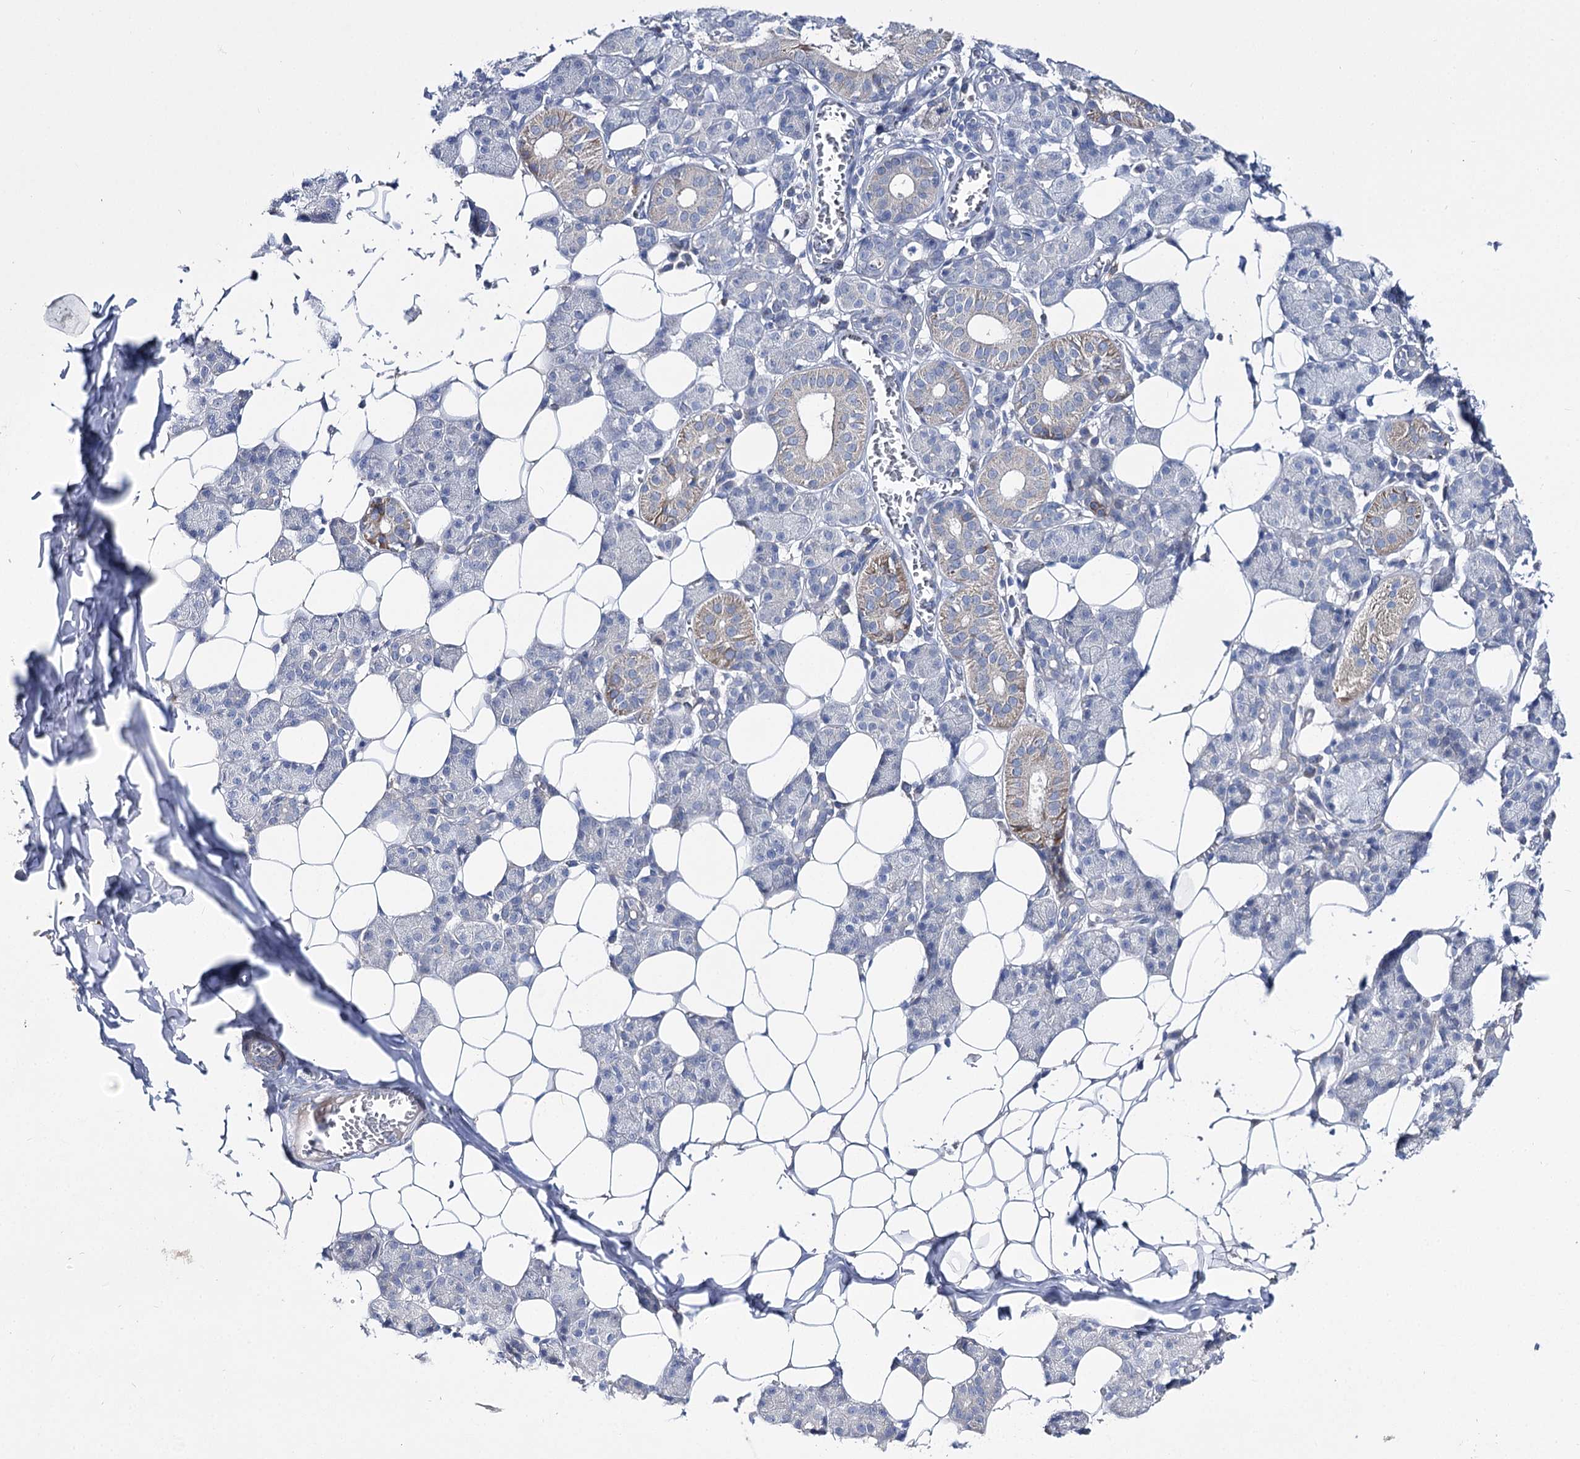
{"staining": {"intensity": "moderate", "quantity": "<25%", "location": "cytoplasmic/membranous"}, "tissue": "salivary gland", "cell_type": "Glandular cells", "image_type": "normal", "snomed": [{"axis": "morphology", "description": "Normal tissue, NOS"}, {"axis": "topography", "description": "Salivary gland"}], "caption": "A brown stain shows moderate cytoplasmic/membranous staining of a protein in glandular cells of benign salivary gland. (DAB = brown stain, brightfield microscopy at high magnification).", "gene": "NRAP", "patient": {"sex": "female", "age": 33}}